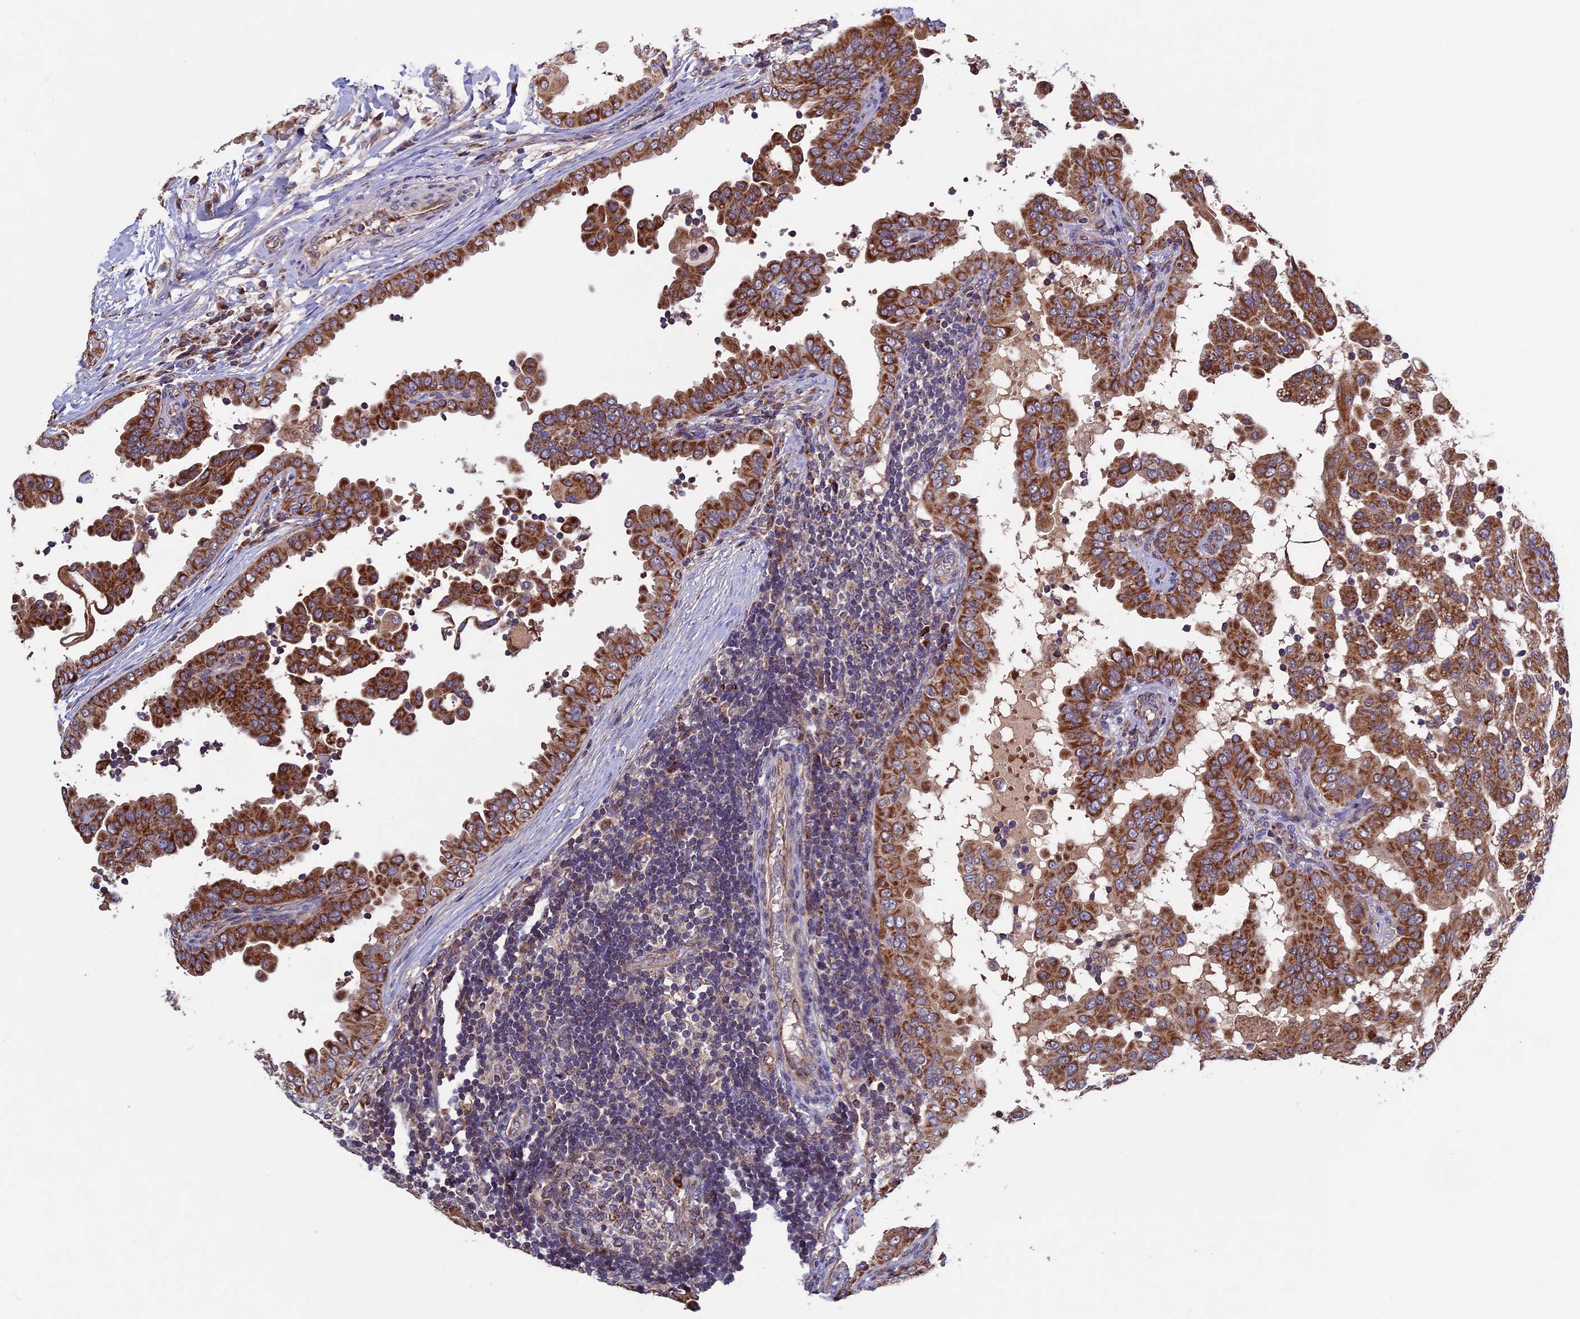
{"staining": {"intensity": "moderate", "quantity": ">75%", "location": "cytoplasmic/membranous"}, "tissue": "thyroid cancer", "cell_type": "Tumor cells", "image_type": "cancer", "snomed": [{"axis": "morphology", "description": "Papillary adenocarcinoma, NOS"}, {"axis": "topography", "description": "Thyroid gland"}], "caption": "Immunohistochemical staining of papillary adenocarcinoma (thyroid) displays medium levels of moderate cytoplasmic/membranous positivity in approximately >75% of tumor cells.", "gene": "RNF17", "patient": {"sex": "male", "age": 33}}